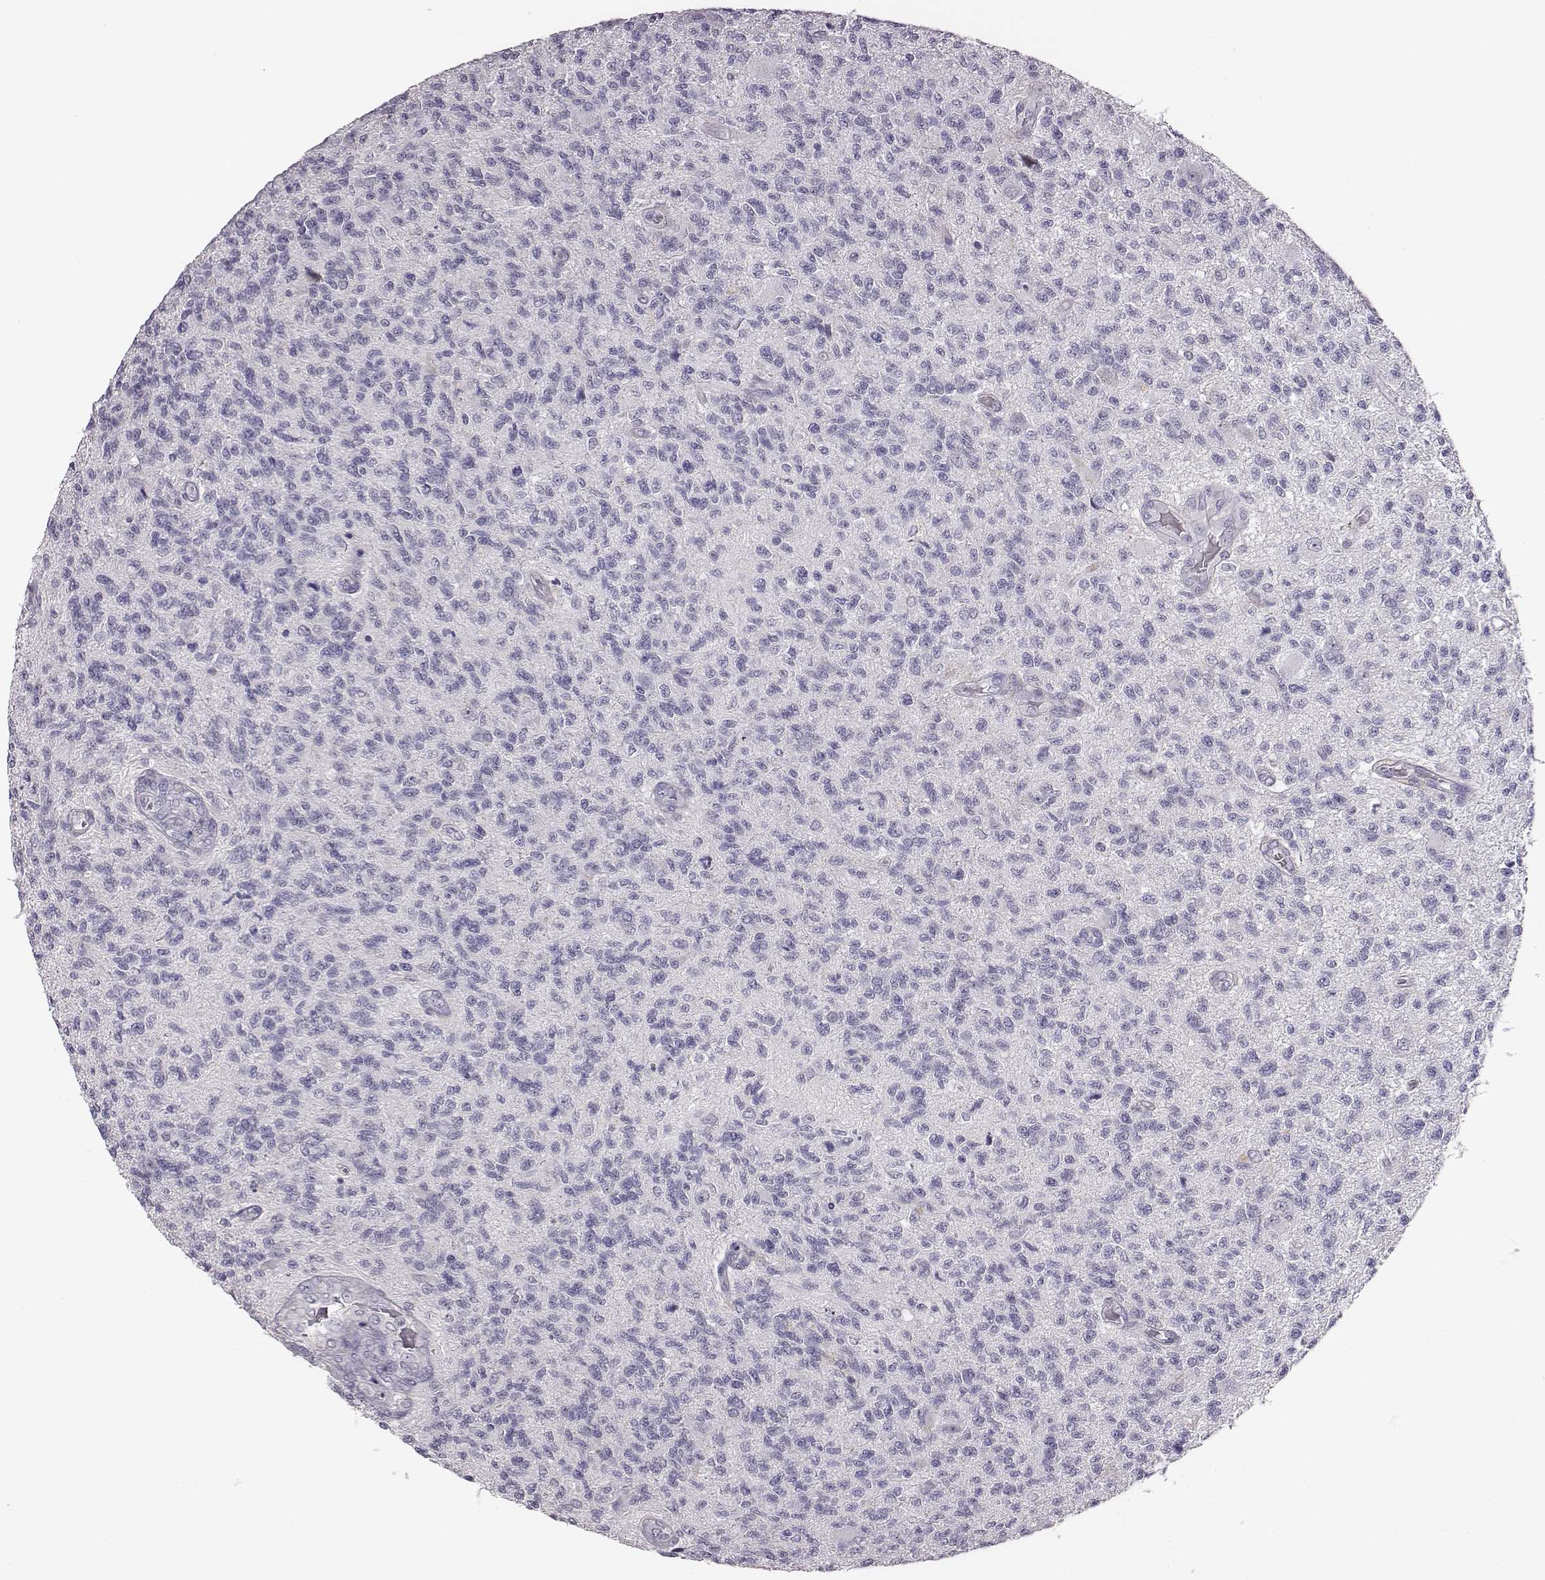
{"staining": {"intensity": "negative", "quantity": "none", "location": "none"}, "tissue": "glioma", "cell_type": "Tumor cells", "image_type": "cancer", "snomed": [{"axis": "morphology", "description": "Glioma, malignant, High grade"}, {"axis": "topography", "description": "Brain"}], "caption": "Malignant glioma (high-grade) was stained to show a protein in brown. There is no significant staining in tumor cells.", "gene": "ADAM7", "patient": {"sex": "male", "age": 56}}